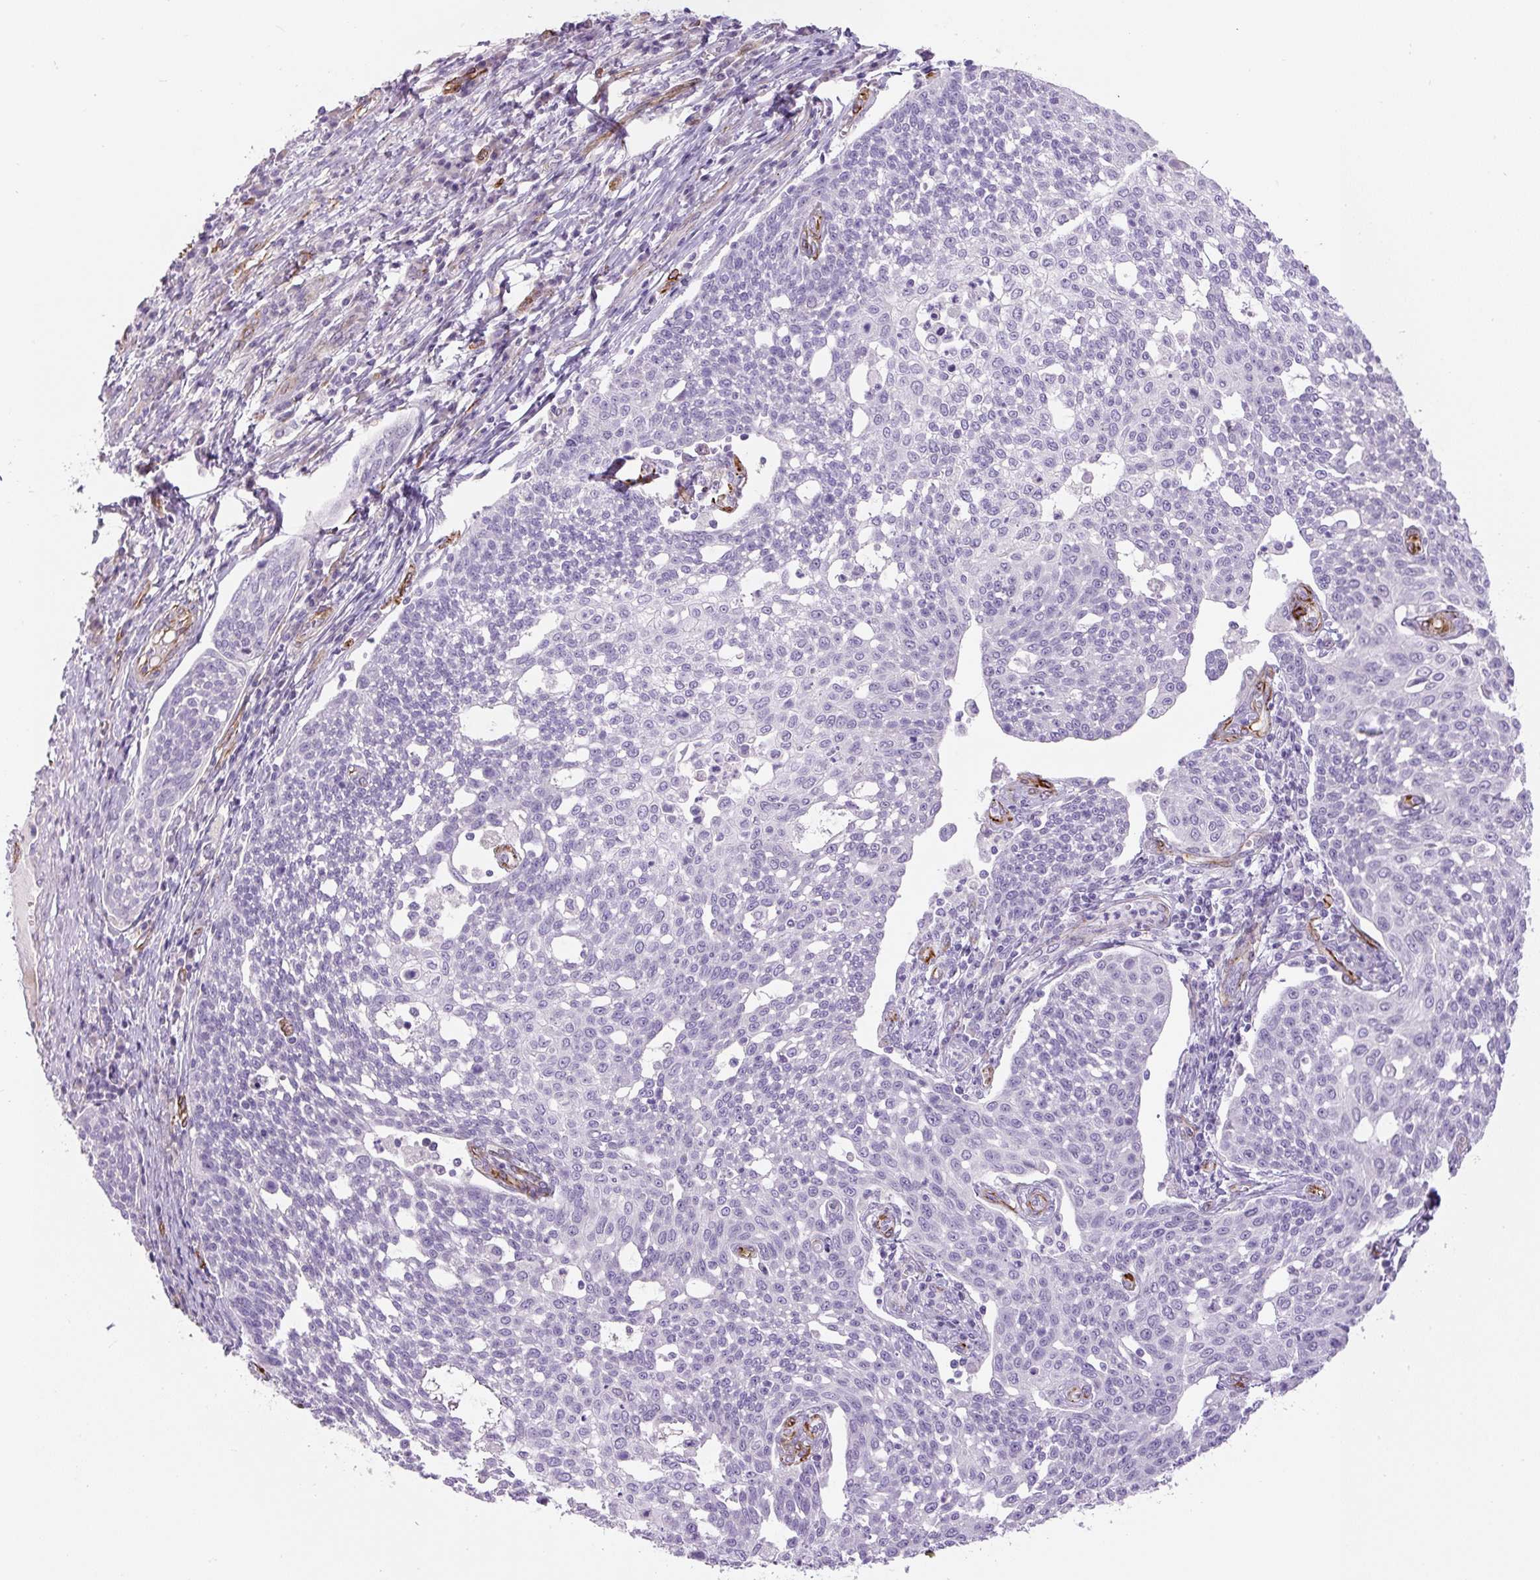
{"staining": {"intensity": "negative", "quantity": "none", "location": "none"}, "tissue": "cervical cancer", "cell_type": "Tumor cells", "image_type": "cancer", "snomed": [{"axis": "morphology", "description": "Squamous cell carcinoma, NOS"}, {"axis": "topography", "description": "Cervix"}], "caption": "IHC histopathology image of cervical squamous cell carcinoma stained for a protein (brown), which reveals no positivity in tumor cells.", "gene": "NES", "patient": {"sex": "female", "age": 34}}